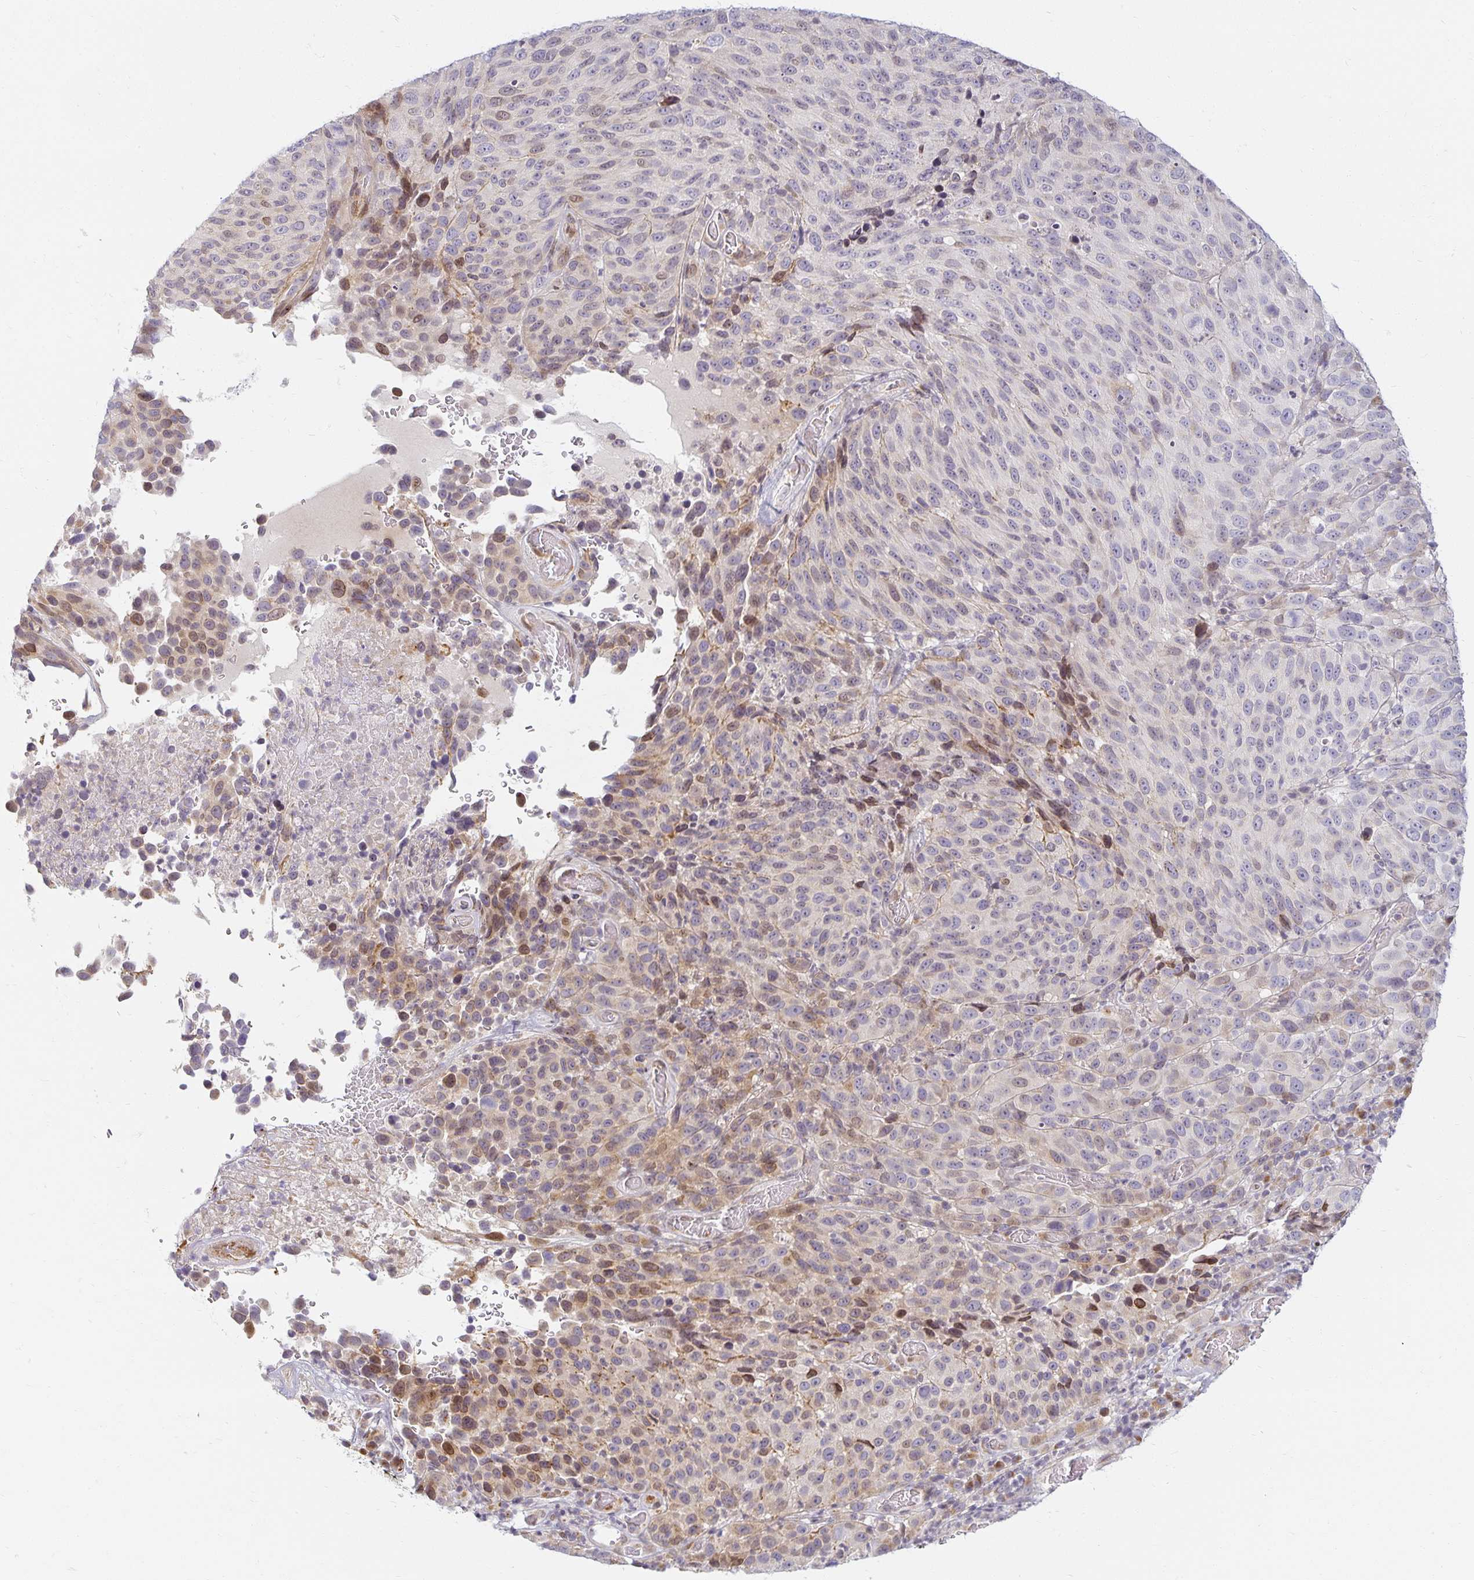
{"staining": {"intensity": "negative", "quantity": "none", "location": "none"}, "tissue": "melanoma", "cell_type": "Tumor cells", "image_type": "cancer", "snomed": [{"axis": "morphology", "description": "Malignant melanoma, NOS"}, {"axis": "topography", "description": "Skin"}], "caption": "This is an immunohistochemistry (IHC) image of melanoma. There is no positivity in tumor cells.", "gene": "EHF", "patient": {"sex": "male", "age": 85}}